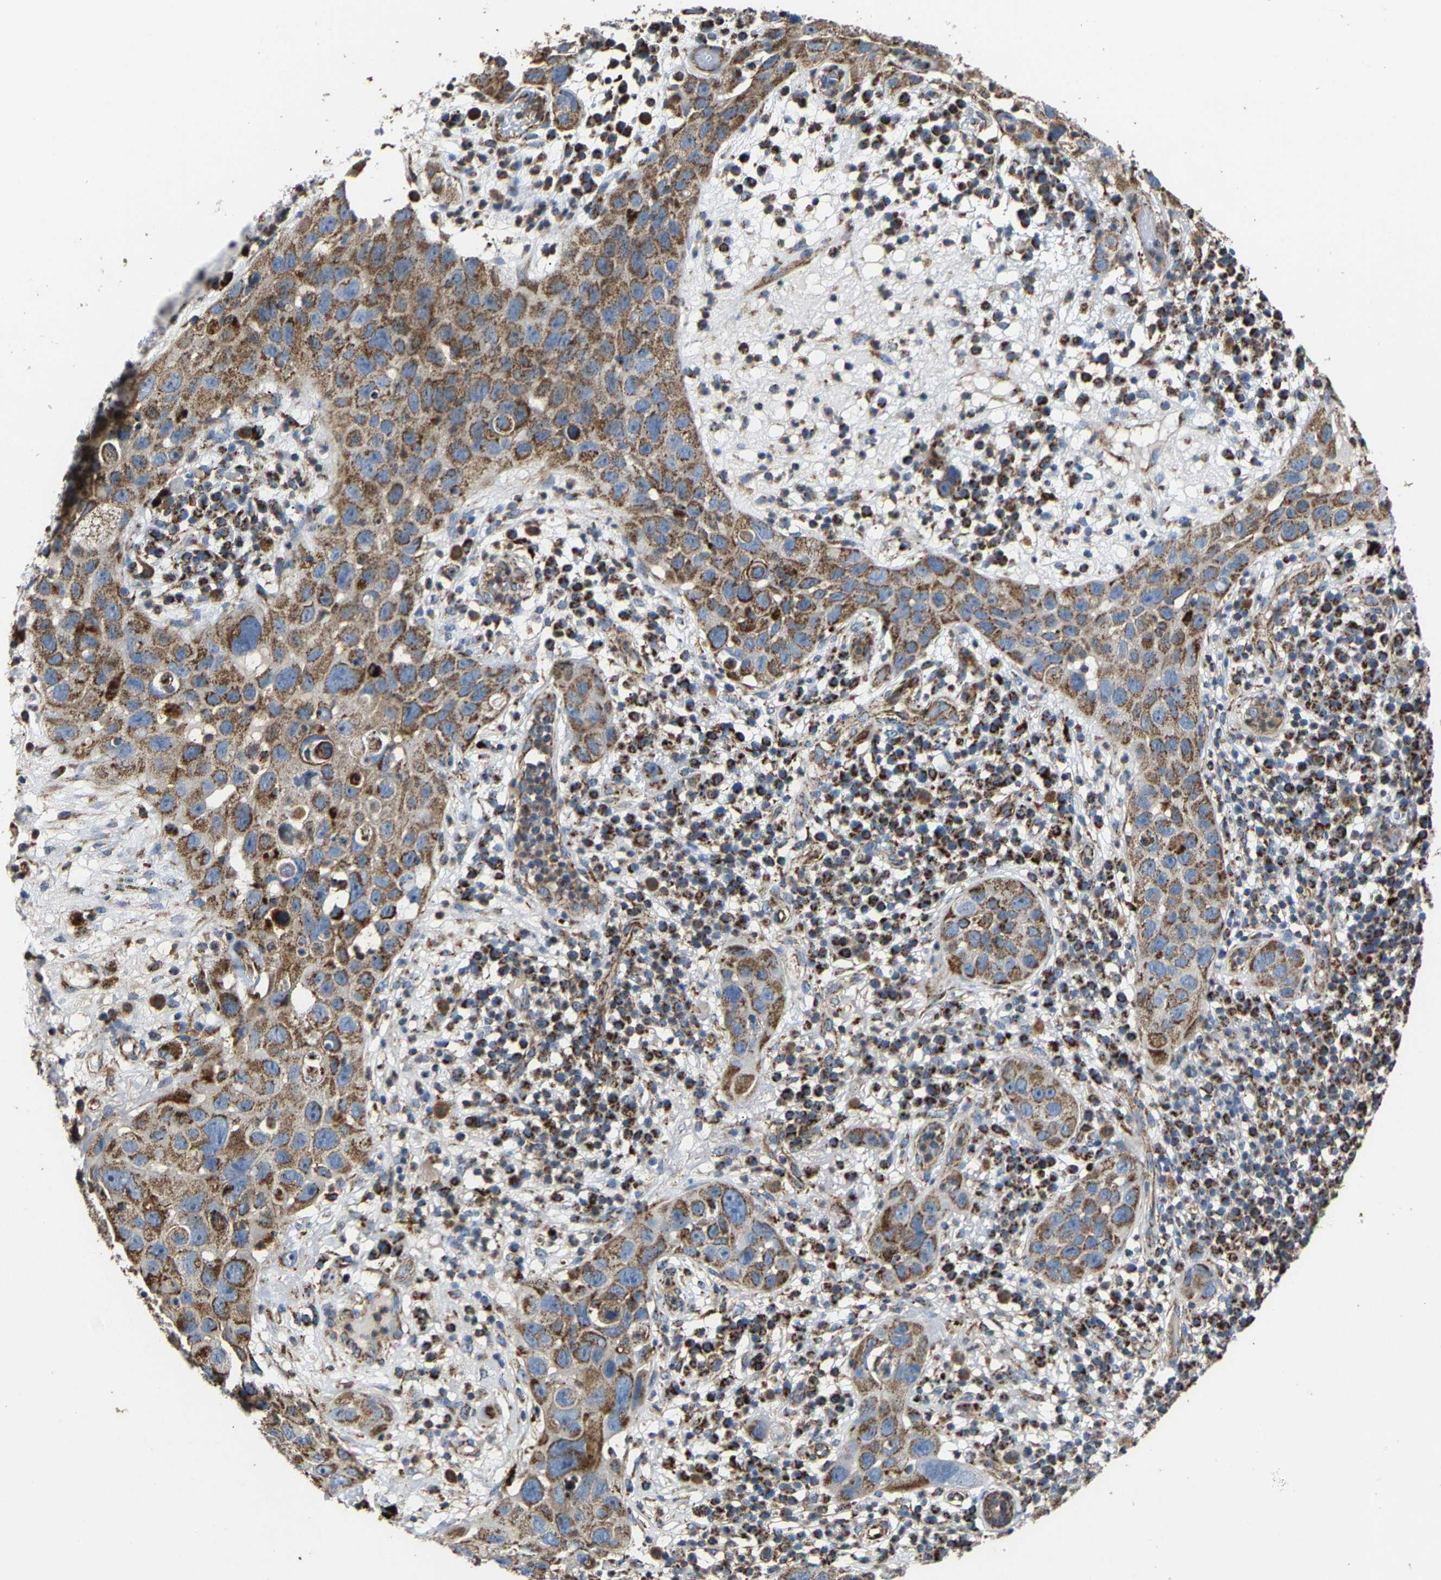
{"staining": {"intensity": "moderate", "quantity": ">75%", "location": "cytoplasmic/membranous"}, "tissue": "skin cancer", "cell_type": "Tumor cells", "image_type": "cancer", "snomed": [{"axis": "morphology", "description": "Squamous cell carcinoma in situ, NOS"}, {"axis": "morphology", "description": "Squamous cell carcinoma, NOS"}, {"axis": "topography", "description": "Skin"}], "caption": "Human skin cancer (squamous cell carcinoma in situ) stained with a brown dye exhibits moderate cytoplasmic/membranous positive positivity in approximately >75% of tumor cells.", "gene": "NDUFV3", "patient": {"sex": "male", "age": 93}}